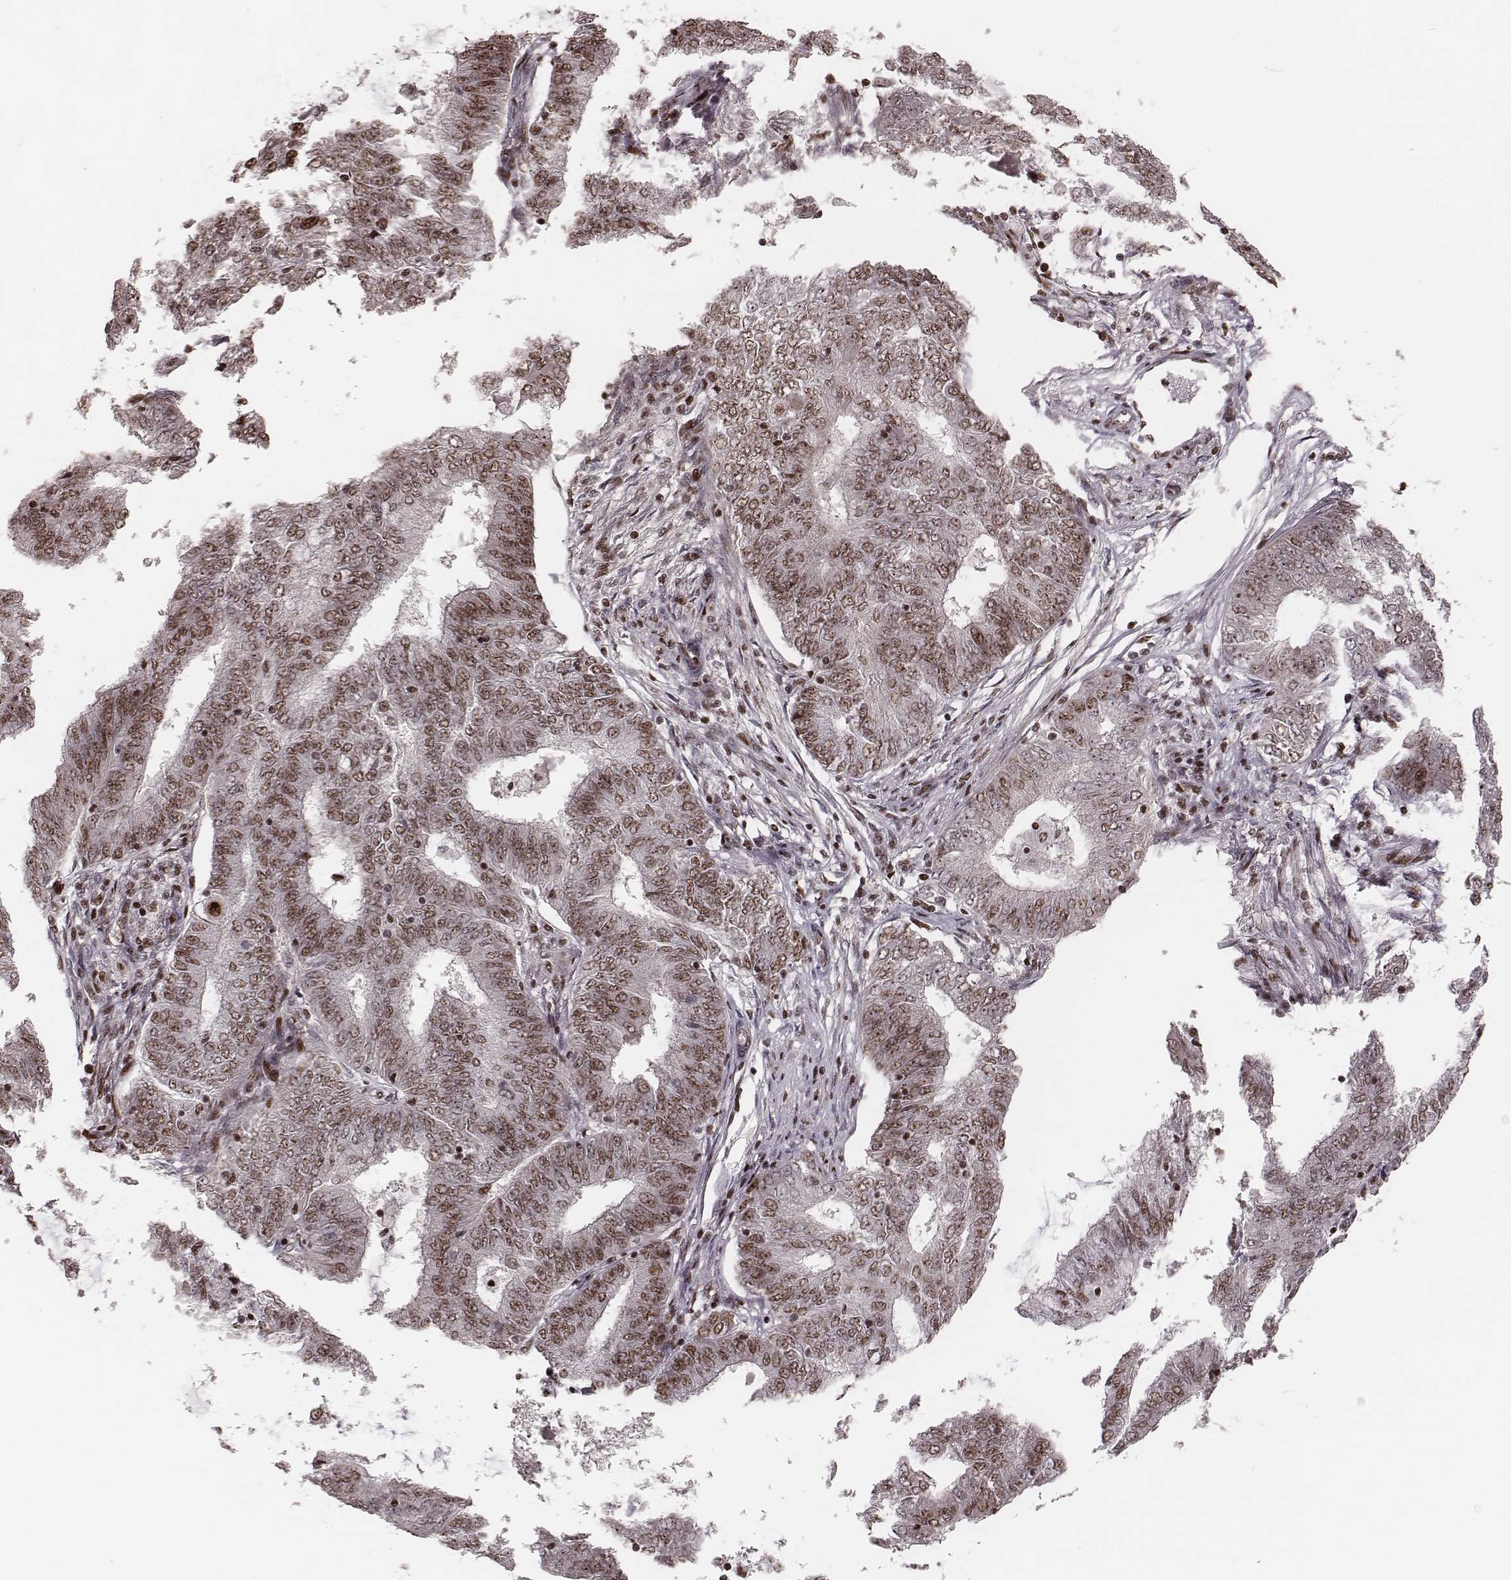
{"staining": {"intensity": "moderate", "quantity": ">75%", "location": "nuclear"}, "tissue": "endometrial cancer", "cell_type": "Tumor cells", "image_type": "cancer", "snomed": [{"axis": "morphology", "description": "Adenocarcinoma, NOS"}, {"axis": "topography", "description": "Endometrium"}], "caption": "Tumor cells exhibit medium levels of moderate nuclear expression in approximately >75% of cells in endometrial cancer.", "gene": "VRK3", "patient": {"sex": "female", "age": 62}}